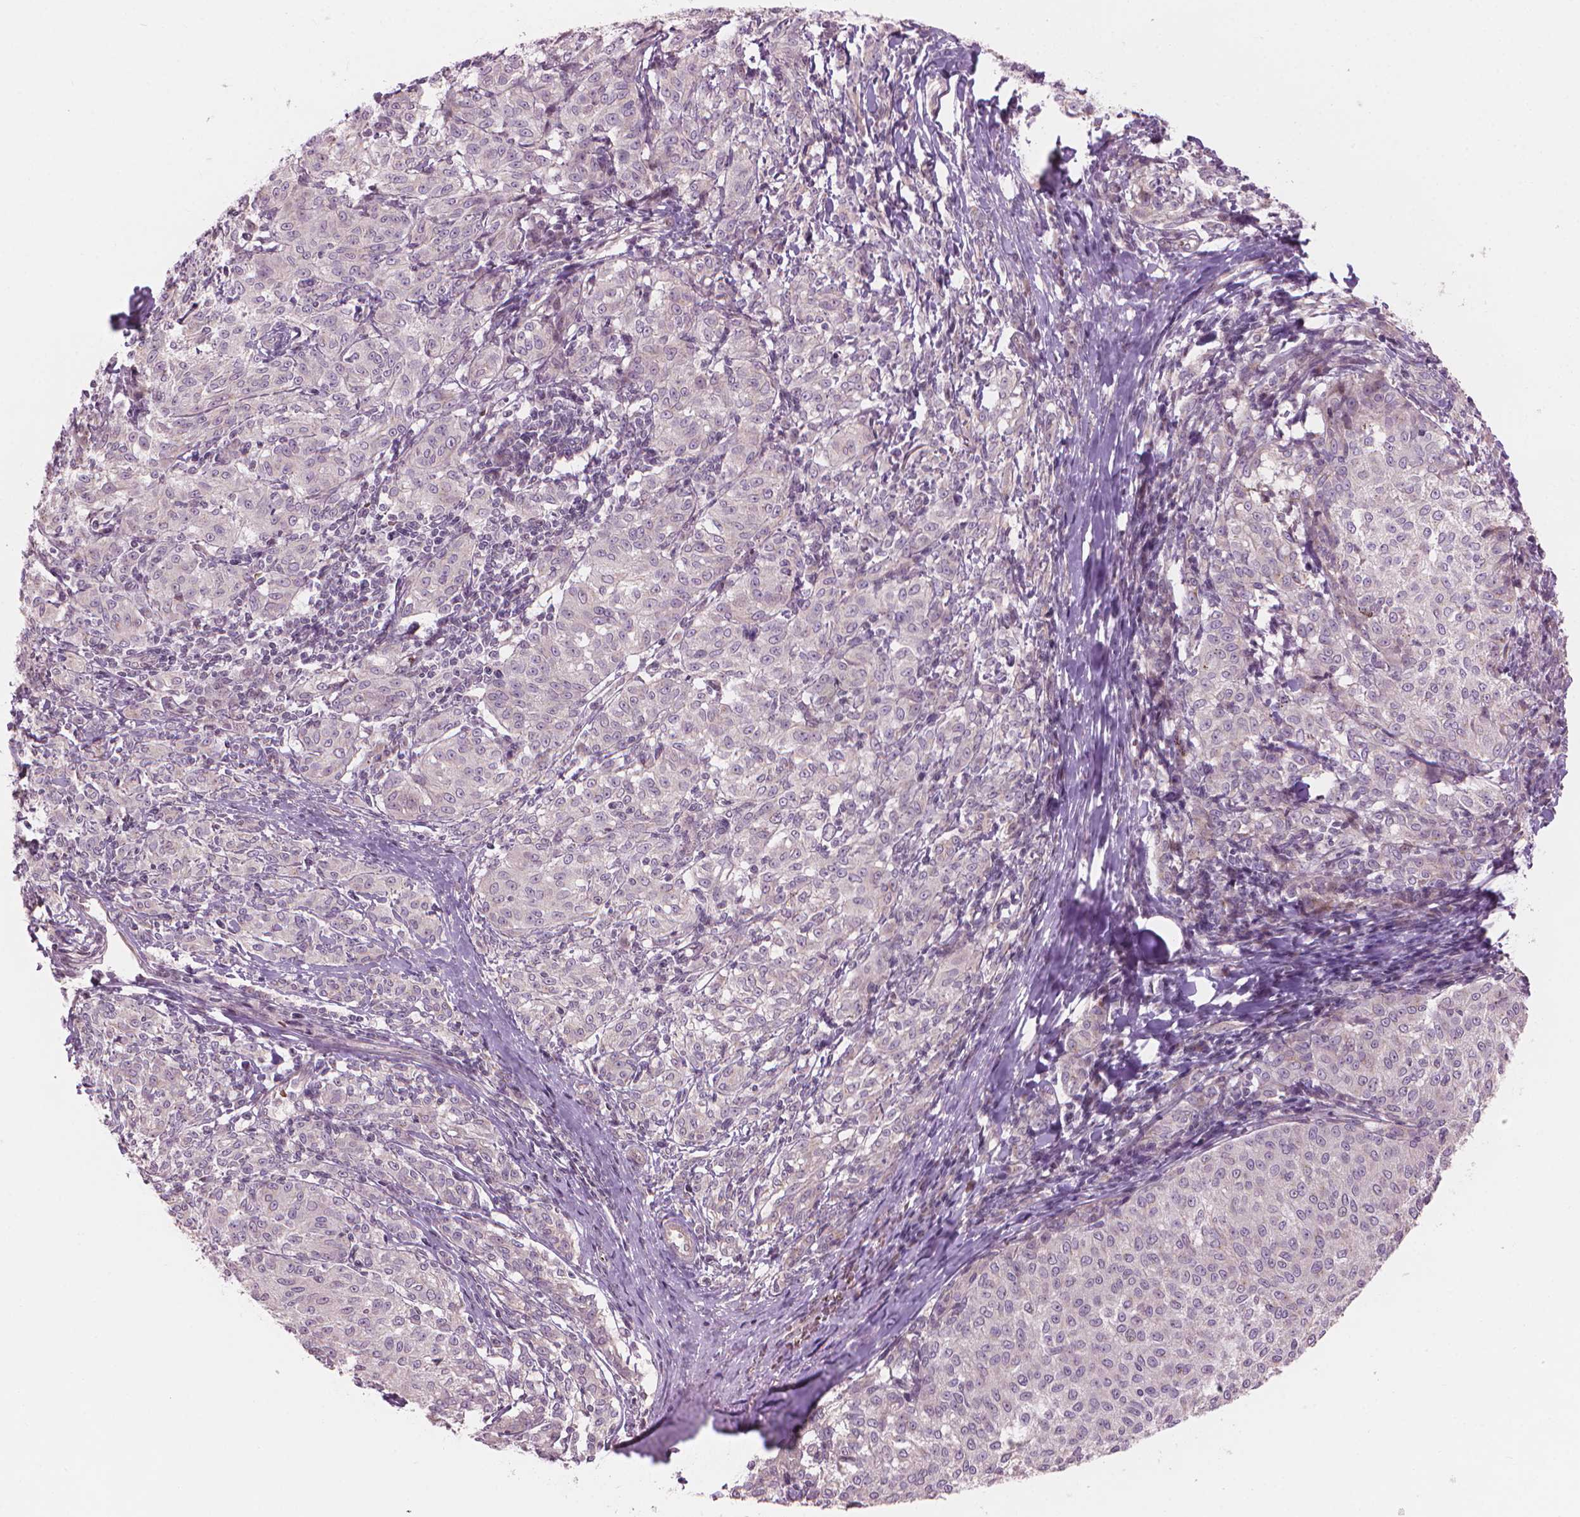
{"staining": {"intensity": "negative", "quantity": "none", "location": "none"}, "tissue": "melanoma", "cell_type": "Tumor cells", "image_type": "cancer", "snomed": [{"axis": "morphology", "description": "Malignant melanoma, NOS"}, {"axis": "topography", "description": "Skin"}], "caption": "Tumor cells show no significant protein positivity in melanoma. (Stains: DAB immunohistochemistry with hematoxylin counter stain, Microscopy: brightfield microscopy at high magnification).", "gene": "IFFO1", "patient": {"sex": "female", "age": 72}}